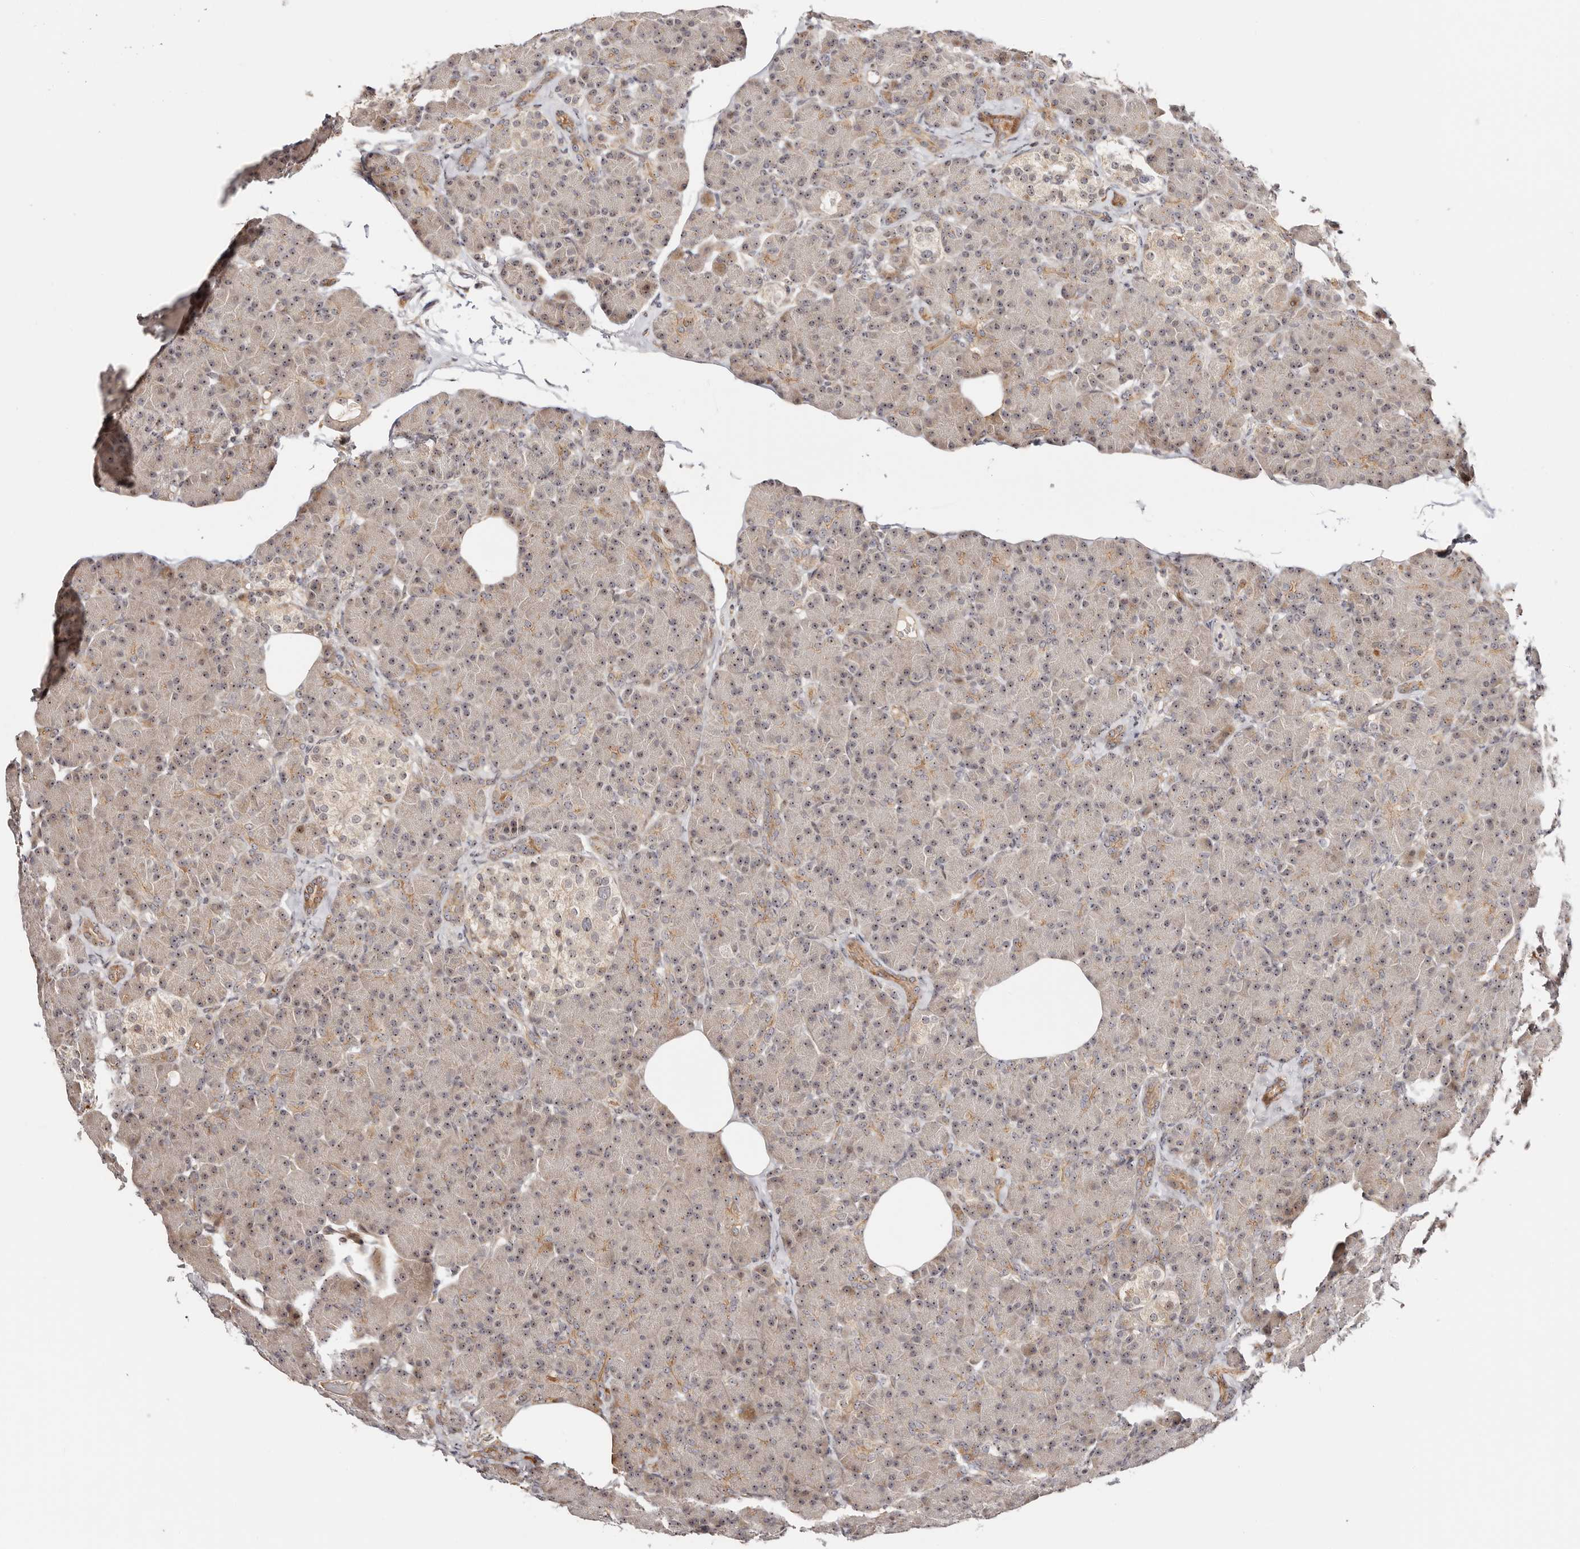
{"staining": {"intensity": "moderate", "quantity": ">75%", "location": "cytoplasmic/membranous,nuclear"}, "tissue": "pancreas", "cell_type": "Exocrine glandular cells", "image_type": "normal", "snomed": [{"axis": "morphology", "description": "Normal tissue, NOS"}, {"axis": "topography", "description": "Pancreas"}], "caption": "Benign pancreas displays moderate cytoplasmic/membranous,nuclear positivity in about >75% of exocrine glandular cells (Stains: DAB in brown, nuclei in blue, Microscopy: brightfield microscopy at high magnification)..", "gene": "ODF2L", "patient": {"sex": "female", "age": 43}}